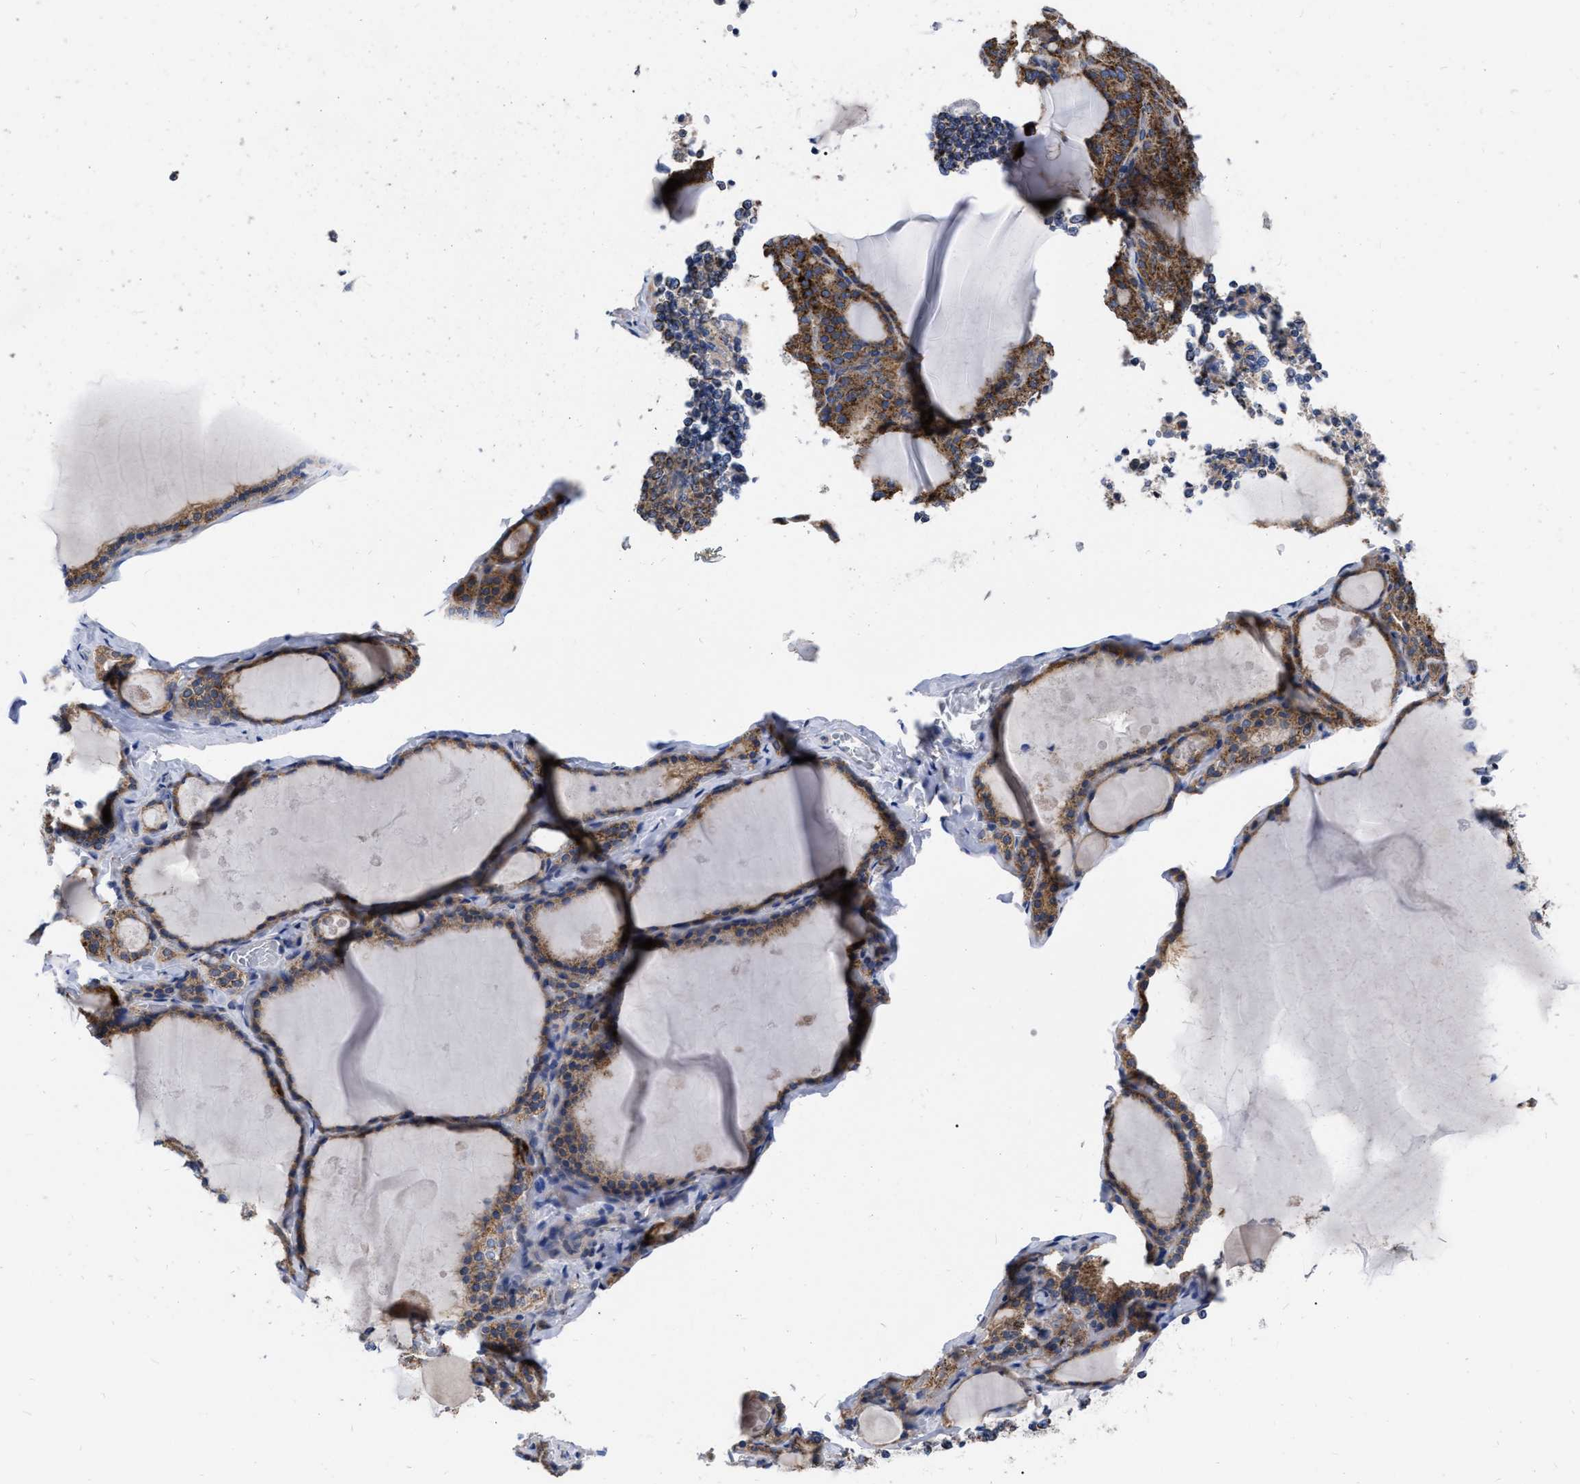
{"staining": {"intensity": "moderate", "quantity": ">75%", "location": "cytoplasmic/membranous"}, "tissue": "thyroid gland", "cell_type": "Glandular cells", "image_type": "normal", "snomed": [{"axis": "morphology", "description": "Normal tissue, NOS"}, {"axis": "topography", "description": "Thyroid gland"}], "caption": "The image reveals immunohistochemical staining of benign thyroid gland. There is moderate cytoplasmic/membranous positivity is present in about >75% of glandular cells.", "gene": "CDKN2C", "patient": {"sex": "male", "age": 56}}